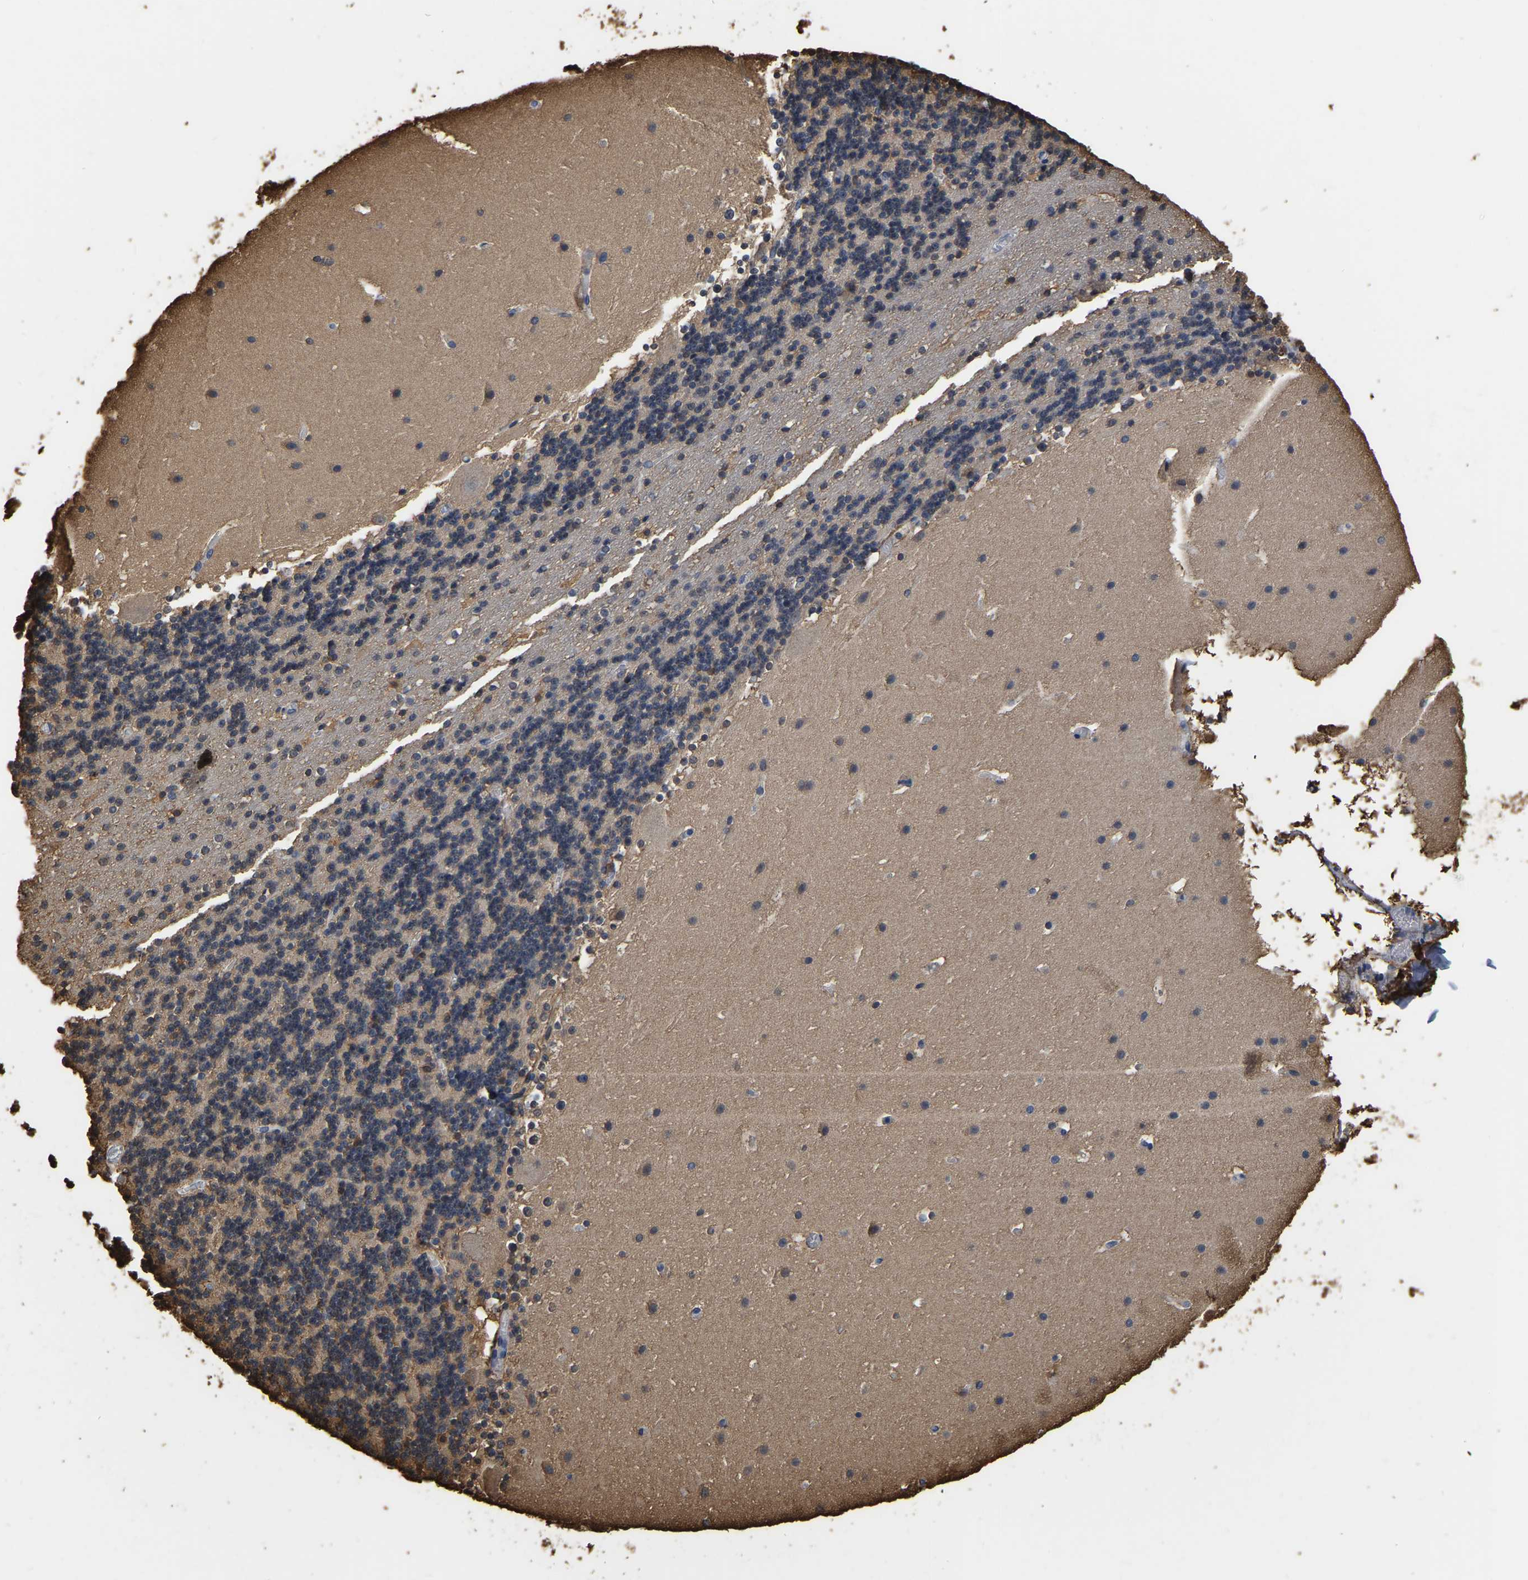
{"staining": {"intensity": "negative", "quantity": "none", "location": "none"}, "tissue": "cerebellum", "cell_type": "Cells in granular layer", "image_type": "normal", "snomed": [{"axis": "morphology", "description": "Normal tissue, NOS"}, {"axis": "topography", "description": "Cerebellum"}], "caption": "Cells in granular layer show no significant positivity in unremarkable cerebellum. Brightfield microscopy of IHC stained with DAB (3,3'-diaminobenzidine) (brown) and hematoxylin (blue), captured at high magnification.", "gene": "LDHB", "patient": {"sex": "female", "age": 19}}